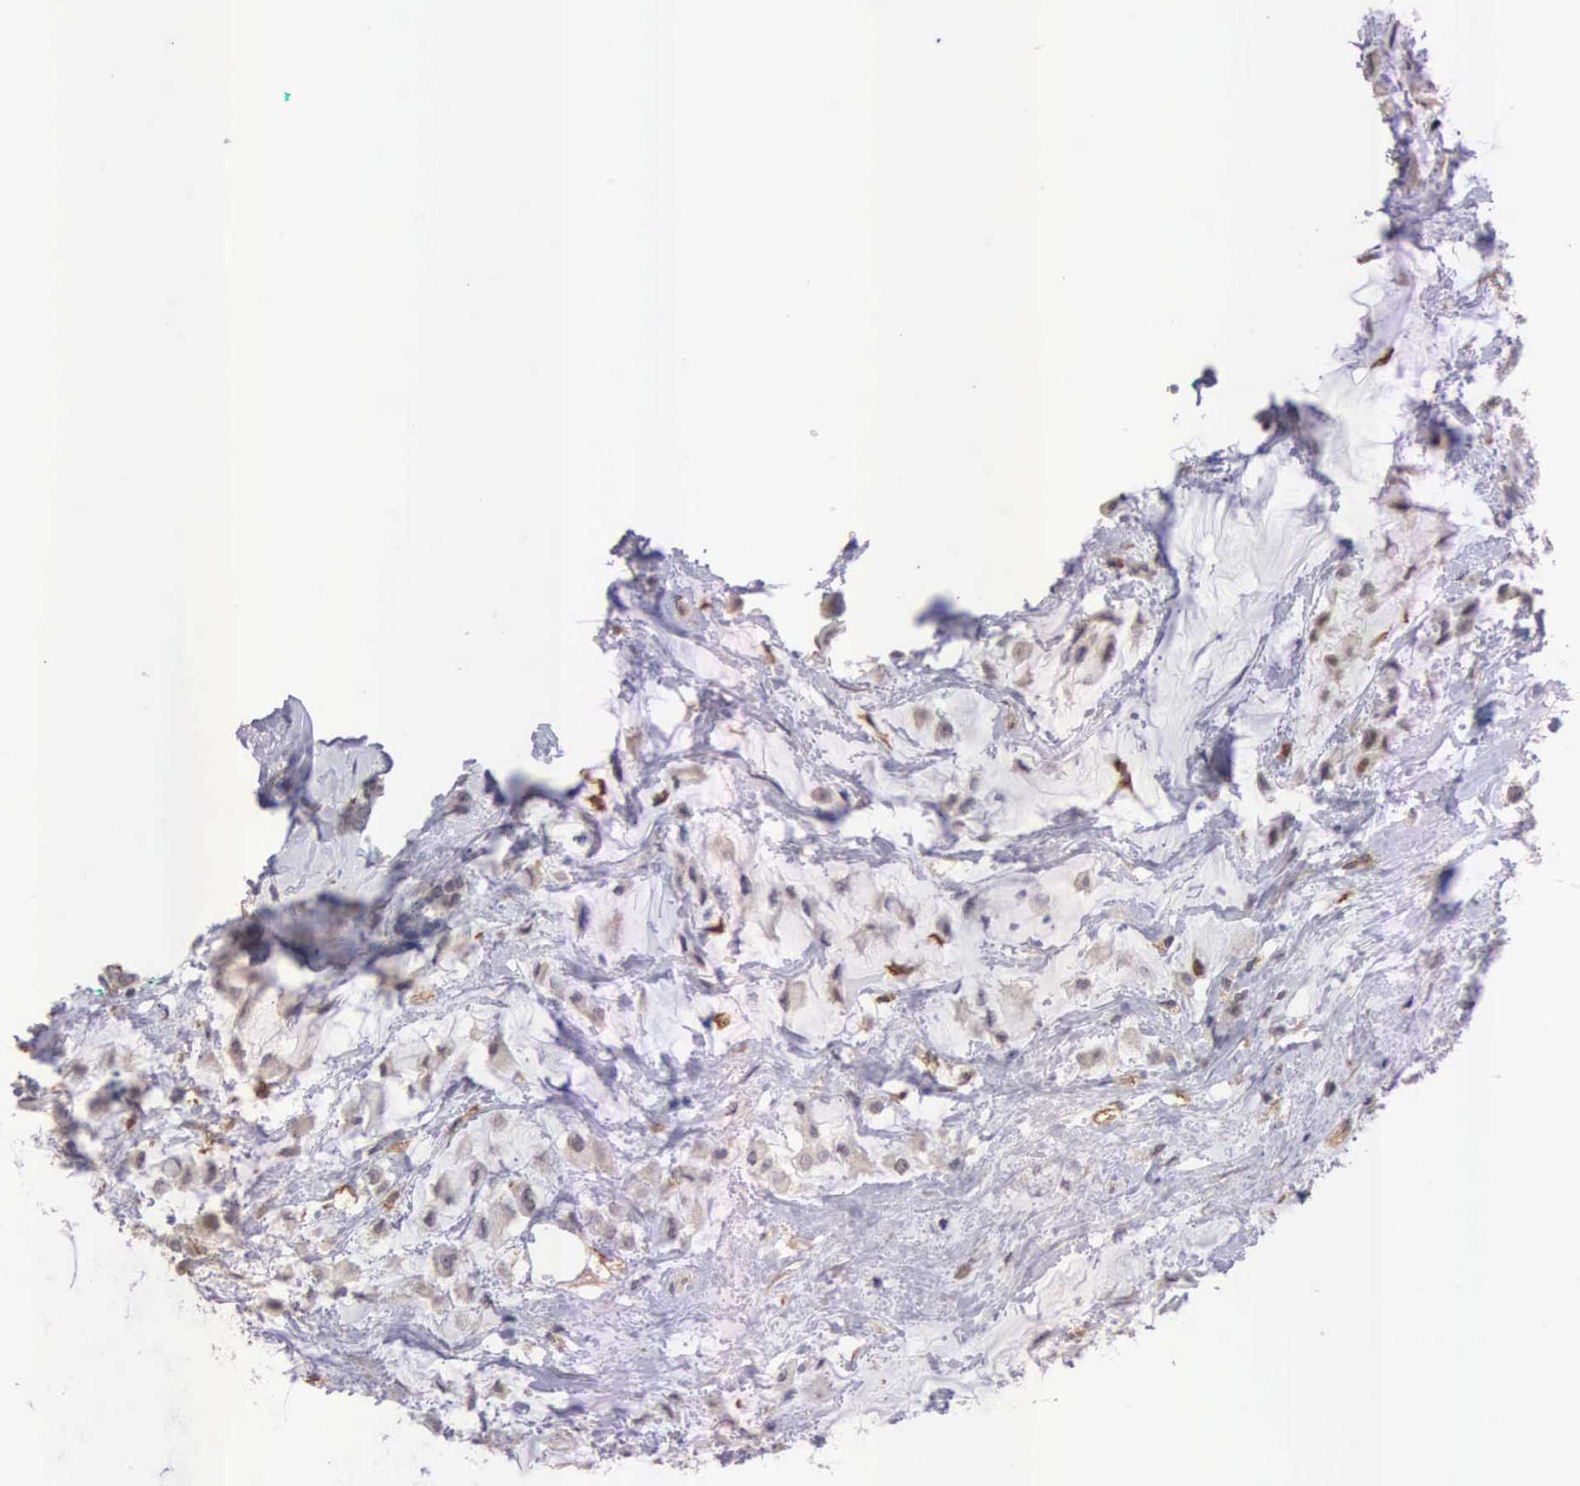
{"staining": {"intensity": "weak", "quantity": ">75%", "location": "cytoplasmic/membranous"}, "tissue": "breast cancer", "cell_type": "Tumor cells", "image_type": "cancer", "snomed": [{"axis": "morphology", "description": "Lobular carcinoma"}, {"axis": "topography", "description": "Breast"}], "caption": "This micrograph reveals immunohistochemistry (IHC) staining of human breast cancer (lobular carcinoma), with low weak cytoplasmic/membranous expression in approximately >75% of tumor cells.", "gene": "CDC45", "patient": {"sex": "female", "age": 85}}